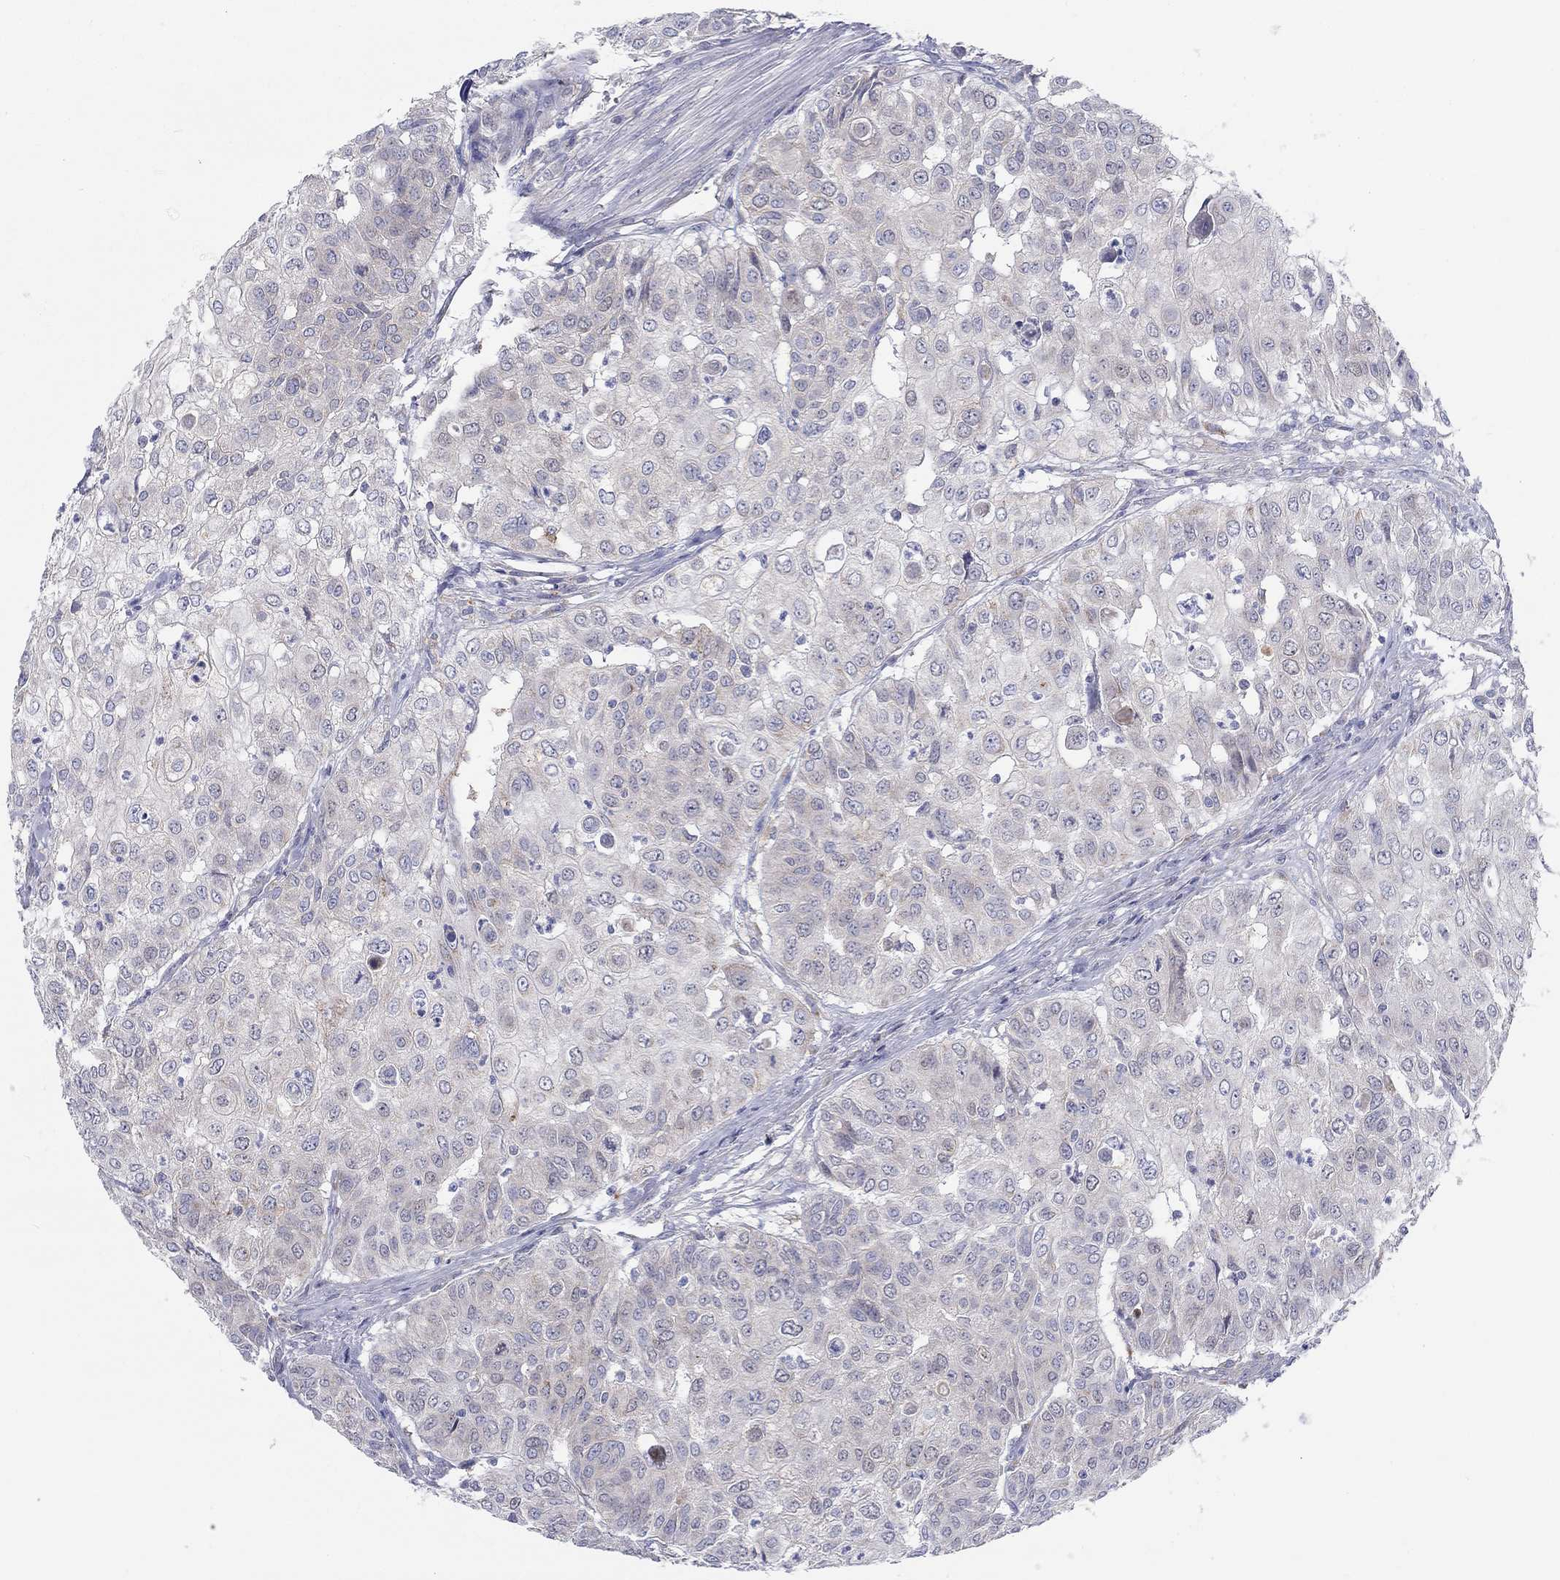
{"staining": {"intensity": "negative", "quantity": "none", "location": "none"}, "tissue": "urothelial cancer", "cell_type": "Tumor cells", "image_type": "cancer", "snomed": [{"axis": "morphology", "description": "Urothelial carcinoma, High grade"}, {"axis": "topography", "description": "Urinary bladder"}], "caption": "Immunohistochemistry (IHC) of human high-grade urothelial carcinoma exhibits no staining in tumor cells.", "gene": "BCO2", "patient": {"sex": "female", "age": 79}}